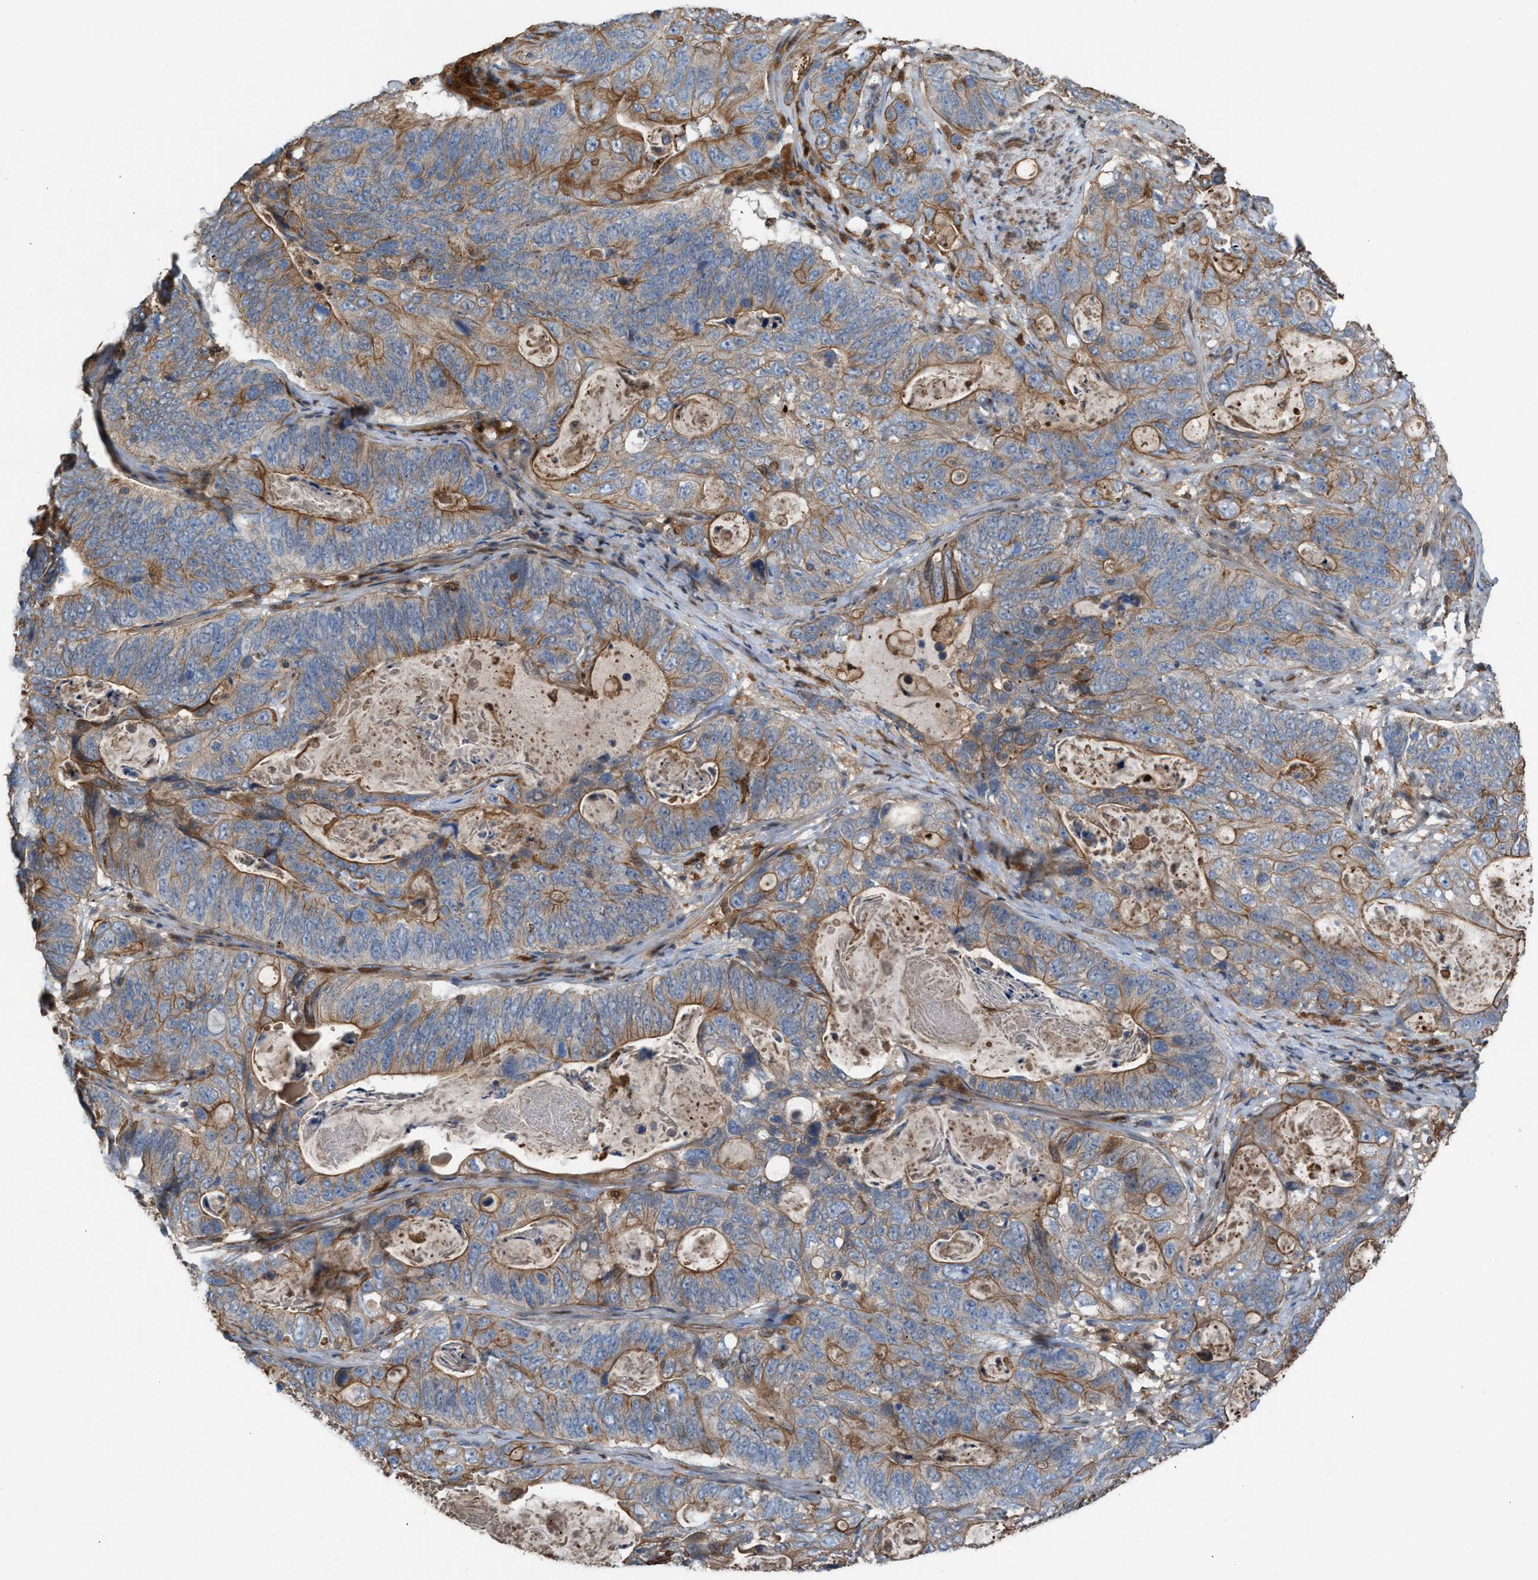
{"staining": {"intensity": "weak", "quantity": "25%-75%", "location": "cytoplasmic/membranous"}, "tissue": "stomach cancer", "cell_type": "Tumor cells", "image_type": "cancer", "snomed": [{"axis": "morphology", "description": "Normal tissue, NOS"}, {"axis": "morphology", "description": "Adenocarcinoma, NOS"}, {"axis": "topography", "description": "Stomach"}], "caption": "Immunohistochemistry (IHC) of adenocarcinoma (stomach) shows low levels of weak cytoplasmic/membranous expression in approximately 25%-75% of tumor cells.", "gene": "TPK1", "patient": {"sex": "female", "age": 89}}